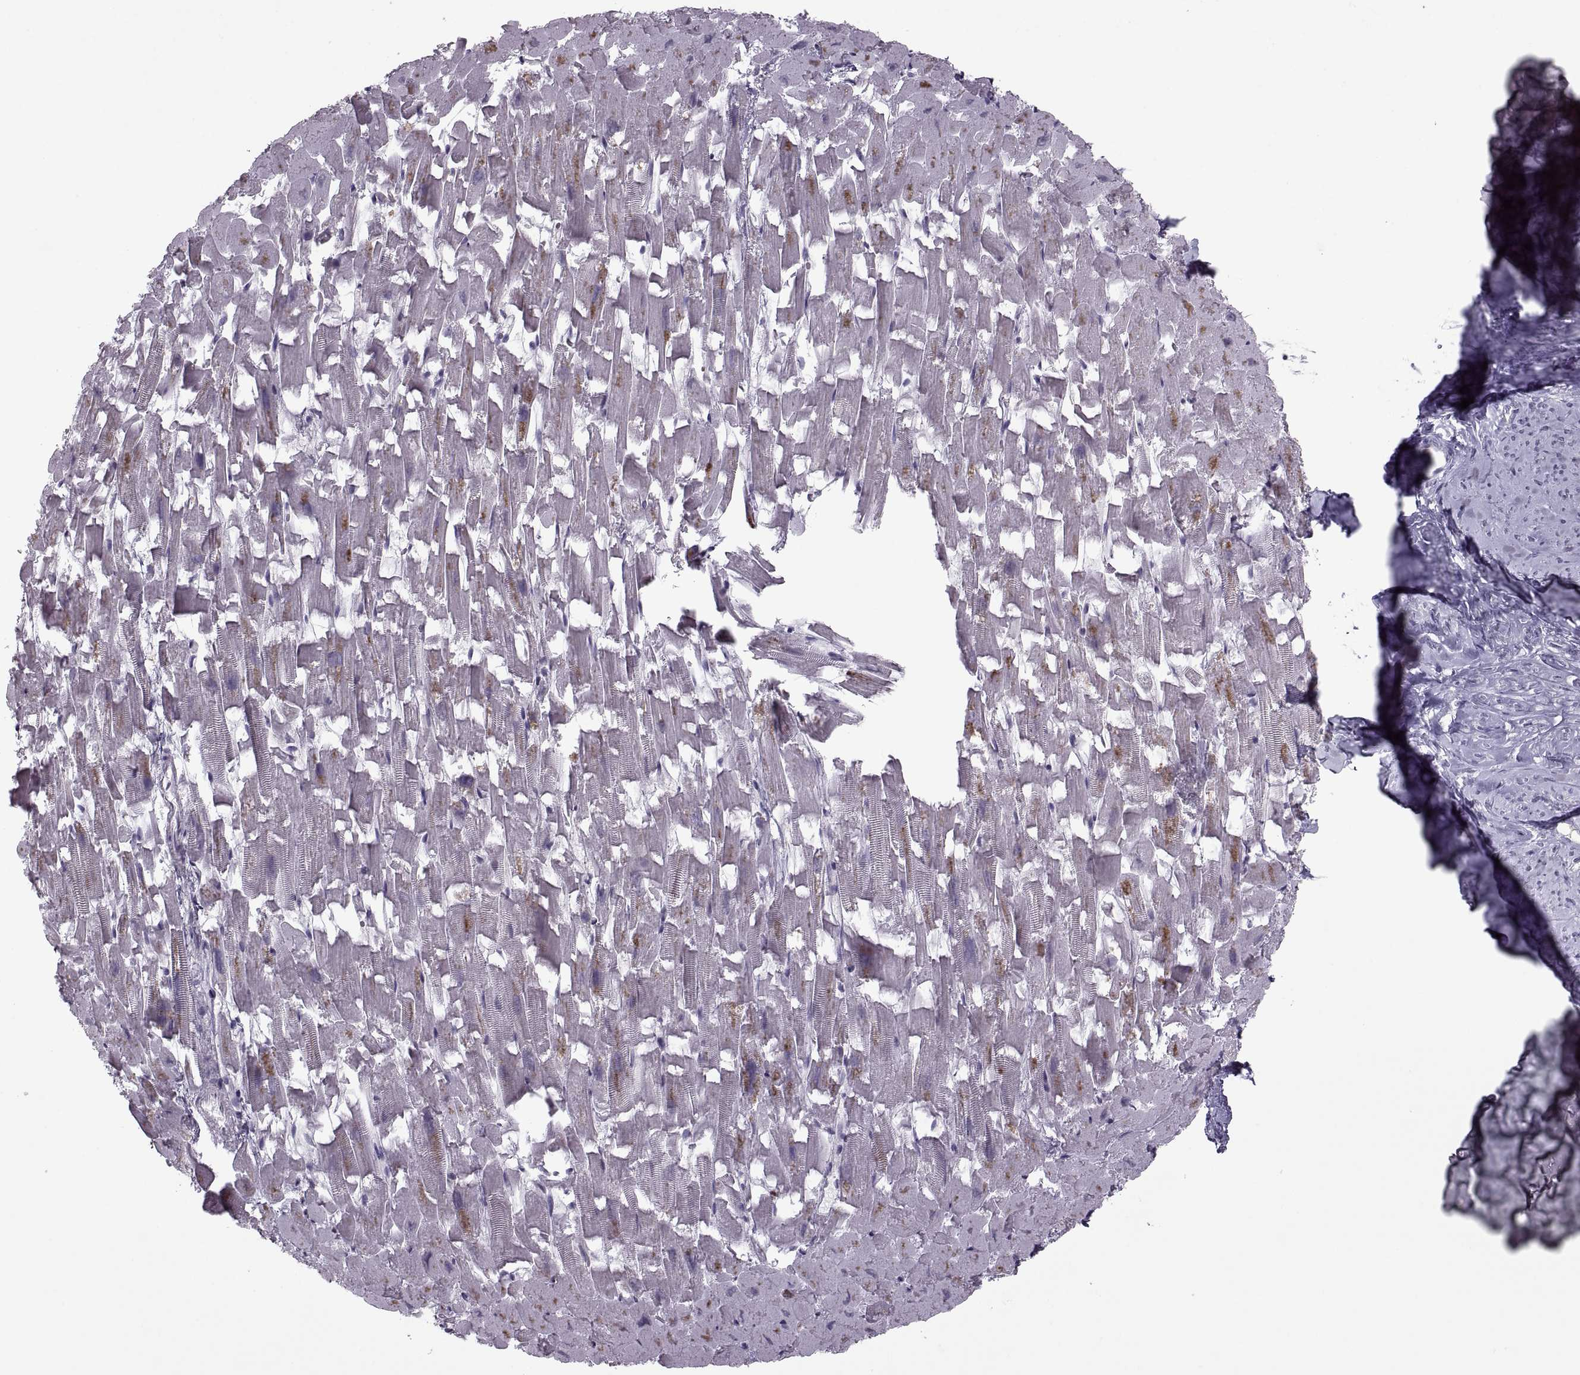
{"staining": {"intensity": "negative", "quantity": "none", "location": "none"}, "tissue": "heart muscle", "cell_type": "Cardiomyocytes", "image_type": "normal", "snomed": [{"axis": "morphology", "description": "Normal tissue, NOS"}, {"axis": "topography", "description": "Heart"}], "caption": "High magnification brightfield microscopy of benign heart muscle stained with DAB (brown) and counterstained with hematoxylin (blue): cardiomyocytes show no significant expression. (Brightfield microscopy of DAB (3,3'-diaminobenzidine) immunohistochemistry at high magnification).", "gene": "MGAT4D", "patient": {"sex": "female", "age": 64}}